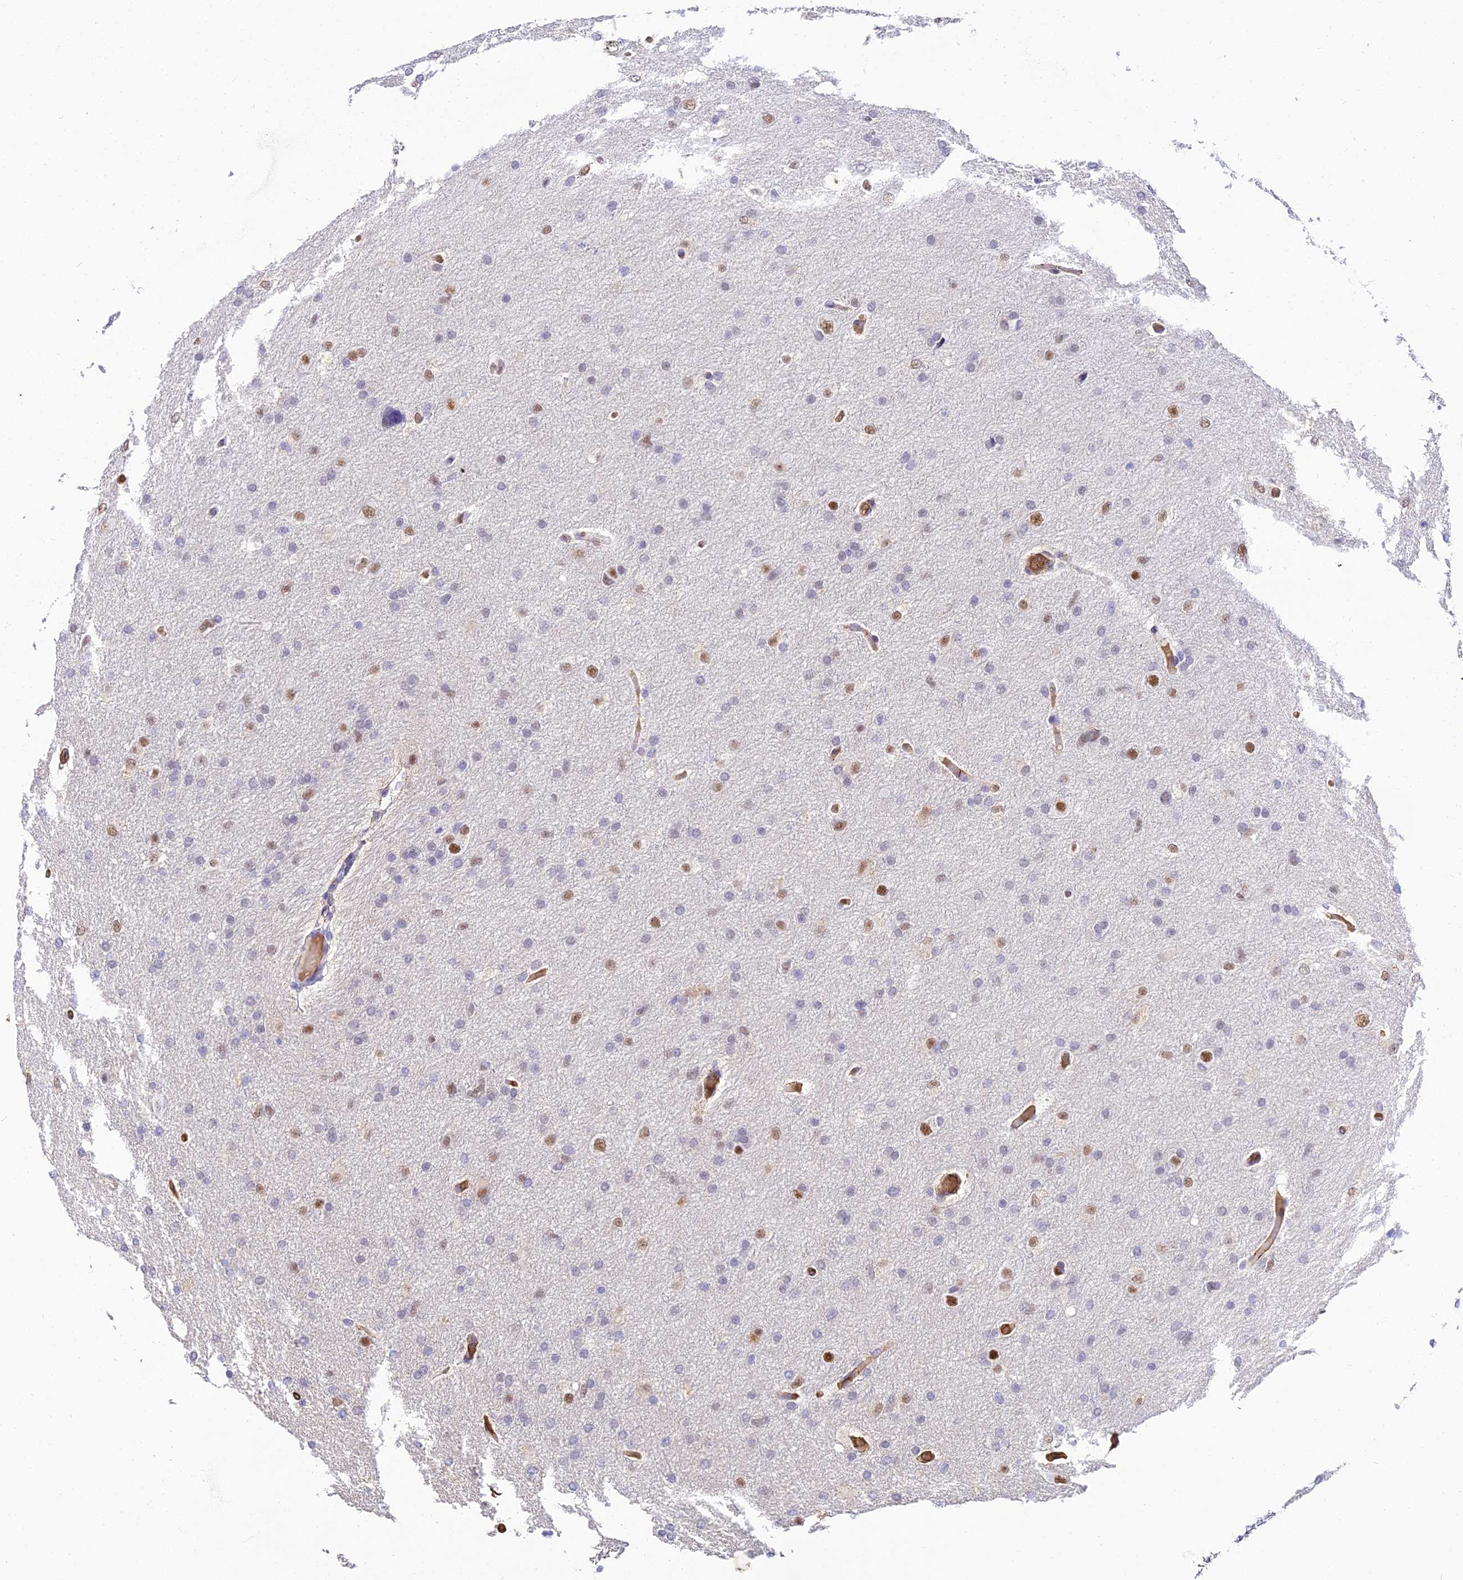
{"staining": {"intensity": "moderate", "quantity": "<25%", "location": "nuclear"}, "tissue": "glioma", "cell_type": "Tumor cells", "image_type": "cancer", "snomed": [{"axis": "morphology", "description": "Glioma, malignant, High grade"}, {"axis": "topography", "description": "Cerebral cortex"}], "caption": "Immunohistochemistry (IHC) photomicrograph of glioma stained for a protein (brown), which exhibits low levels of moderate nuclear positivity in approximately <25% of tumor cells.", "gene": "BCL9", "patient": {"sex": "female", "age": 36}}